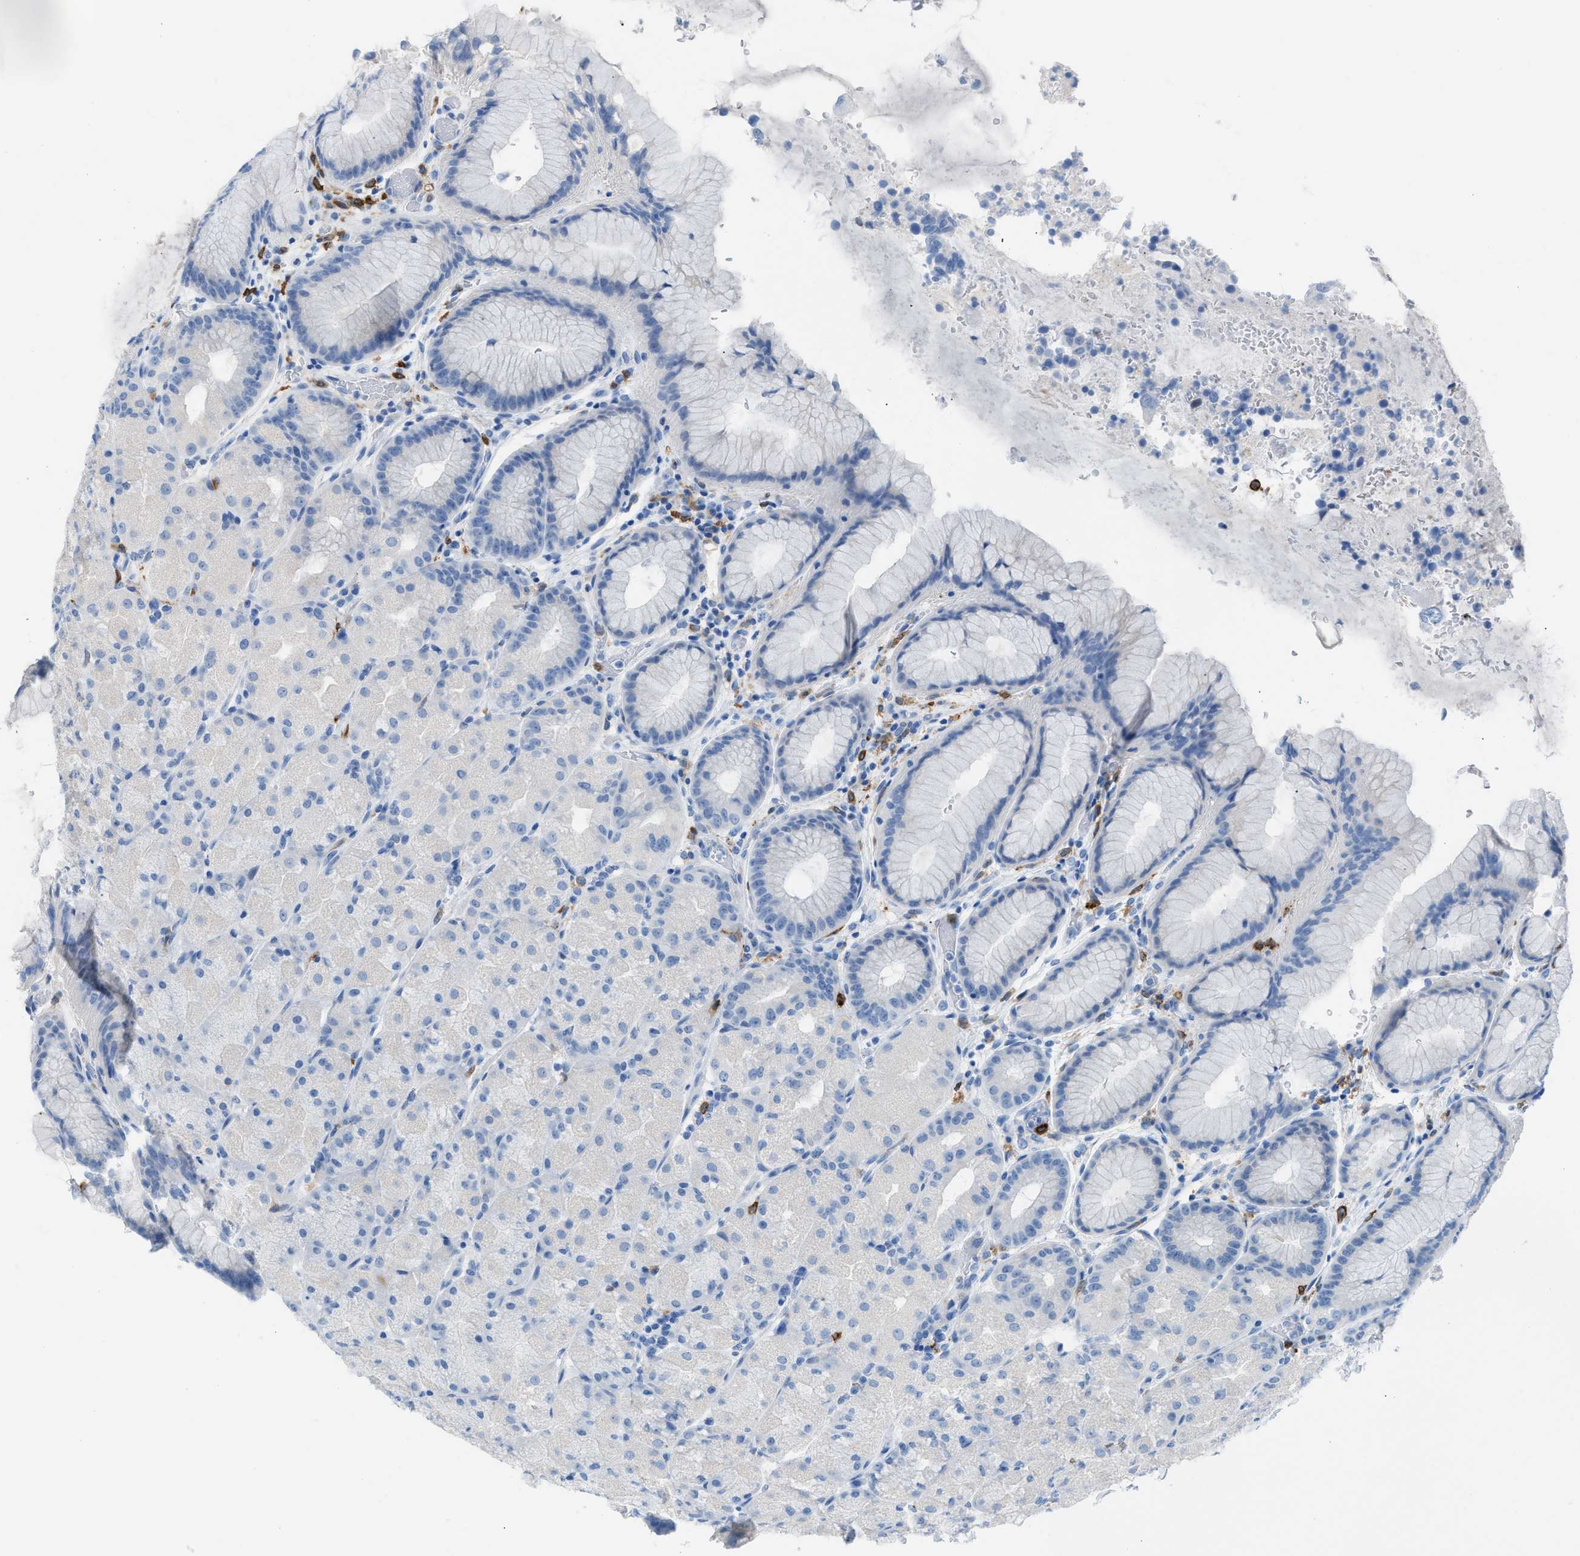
{"staining": {"intensity": "negative", "quantity": "none", "location": "none"}, "tissue": "stomach", "cell_type": "Glandular cells", "image_type": "normal", "snomed": [{"axis": "morphology", "description": "Normal tissue, NOS"}, {"axis": "topography", "description": "Stomach, upper"}, {"axis": "topography", "description": "Stomach"}], "caption": "The IHC micrograph has no significant positivity in glandular cells of stomach. Brightfield microscopy of immunohistochemistry (IHC) stained with DAB (3,3'-diaminobenzidine) (brown) and hematoxylin (blue), captured at high magnification.", "gene": "CLEC10A", "patient": {"sex": "male", "age": 48}}